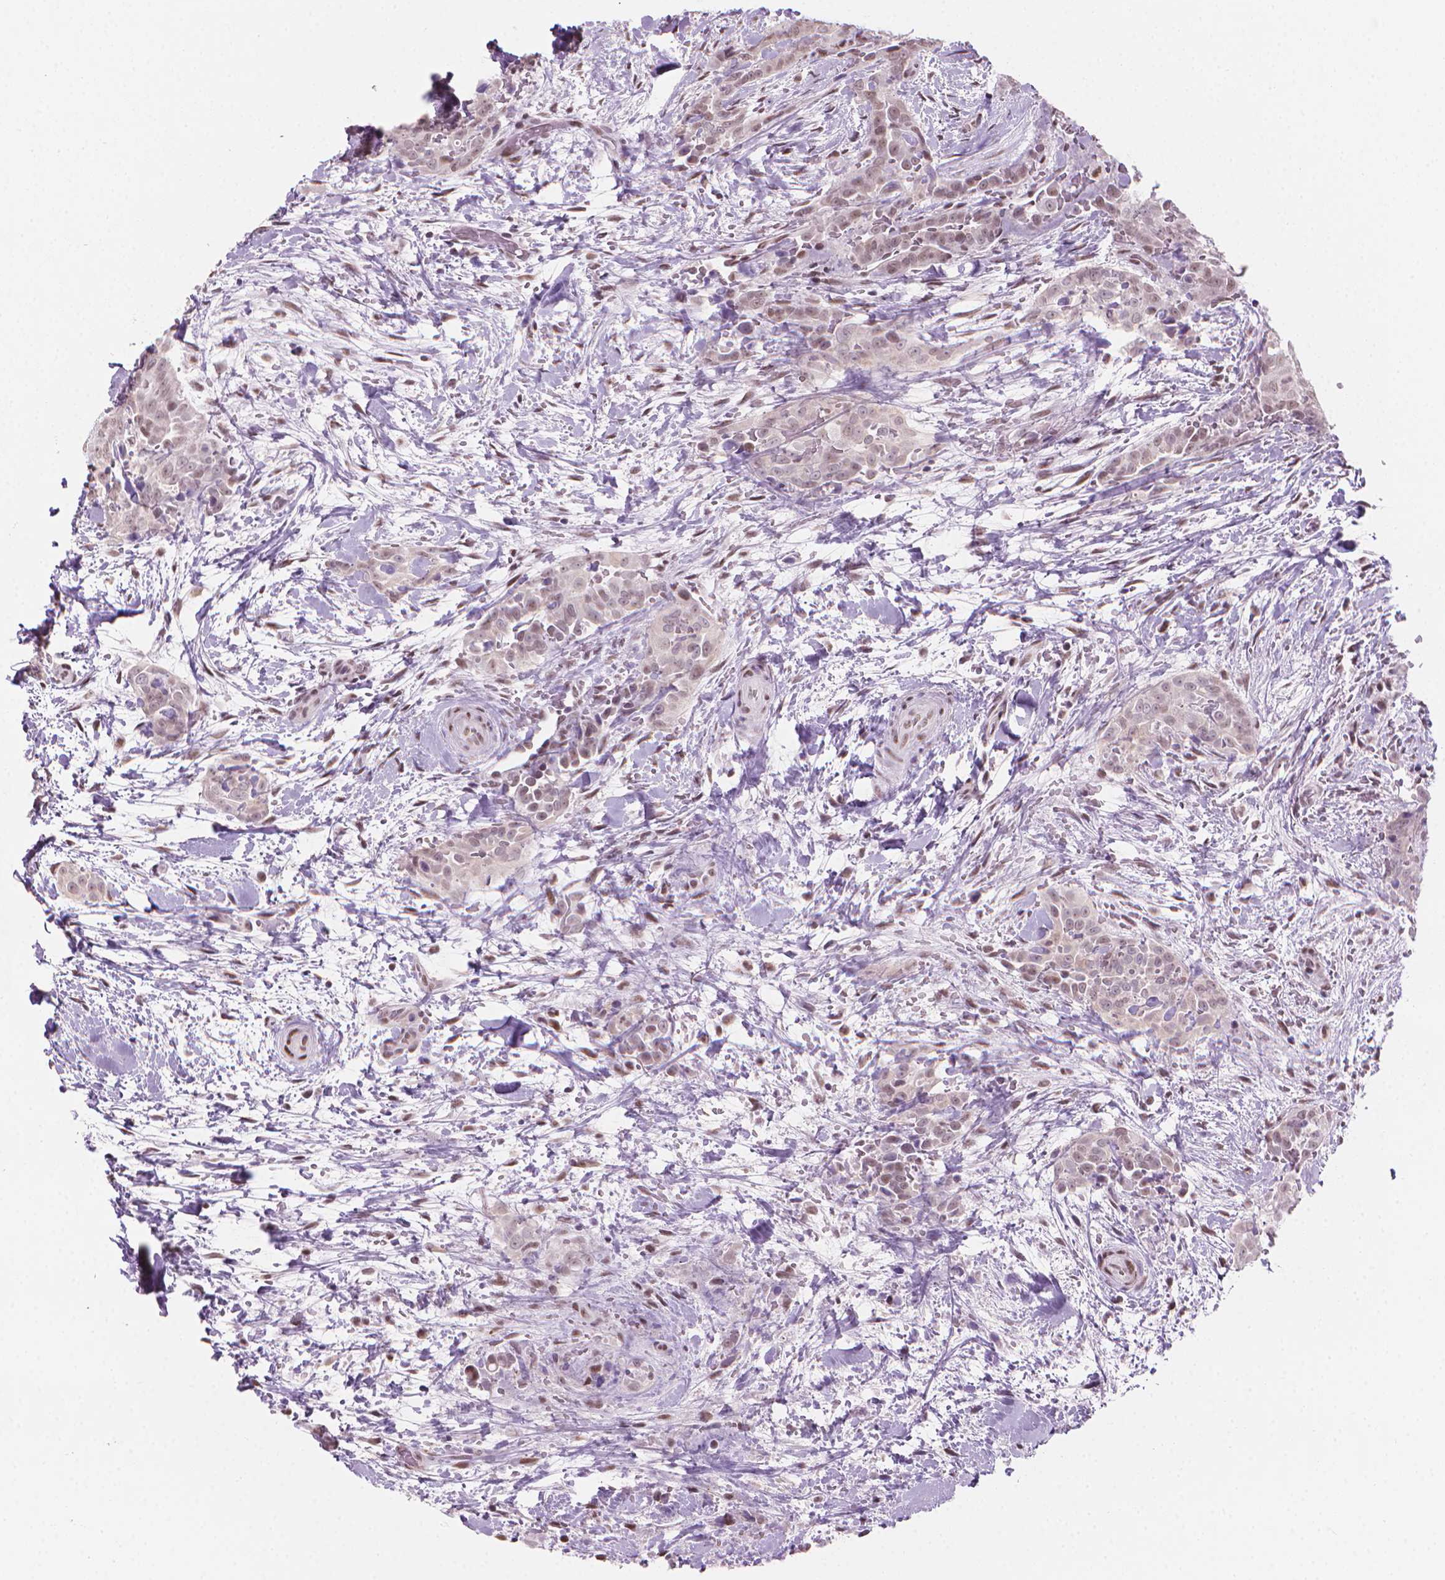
{"staining": {"intensity": "weak", "quantity": "<25%", "location": "nuclear"}, "tissue": "thyroid cancer", "cell_type": "Tumor cells", "image_type": "cancer", "snomed": [{"axis": "morphology", "description": "Papillary adenocarcinoma, NOS"}, {"axis": "topography", "description": "Thyroid gland"}], "caption": "A photomicrograph of human papillary adenocarcinoma (thyroid) is negative for staining in tumor cells.", "gene": "PIAS2", "patient": {"sex": "male", "age": 61}}